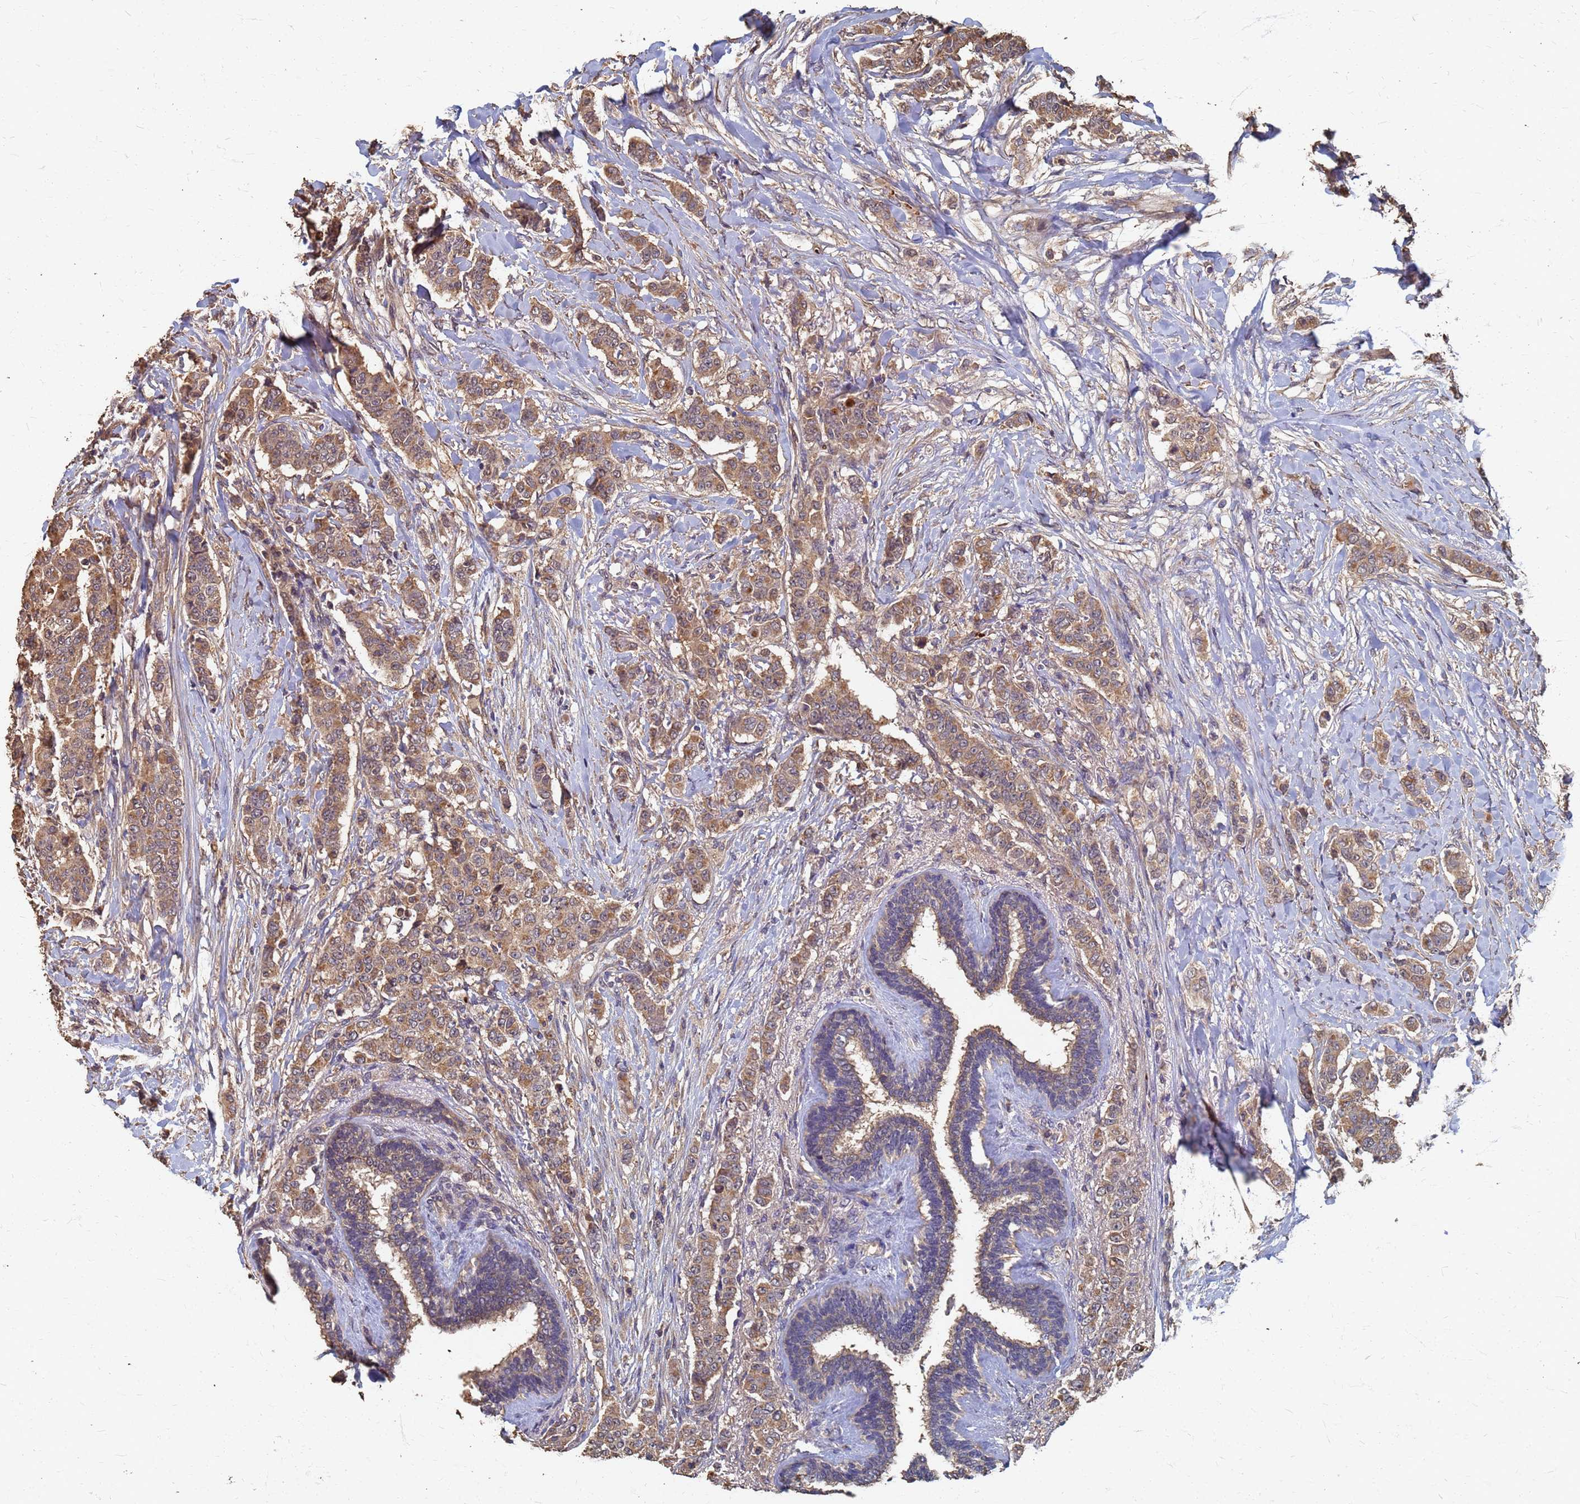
{"staining": {"intensity": "moderate", "quantity": ">75%", "location": "cytoplasmic/membranous"}, "tissue": "breast cancer", "cell_type": "Tumor cells", "image_type": "cancer", "snomed": [{"axis": "morphology", "description": "Duct carcinoma"}, {"axis": "topography", "description": "Breast"}], "caption": "IHC of intraductal carcinoma (breast) demonstrates medium levels of moderate cytoplasmic/membranous staining in about >75% of tumor cells.", "gene": "DPH5", "patient": {"sex": "female", "age": 40}}